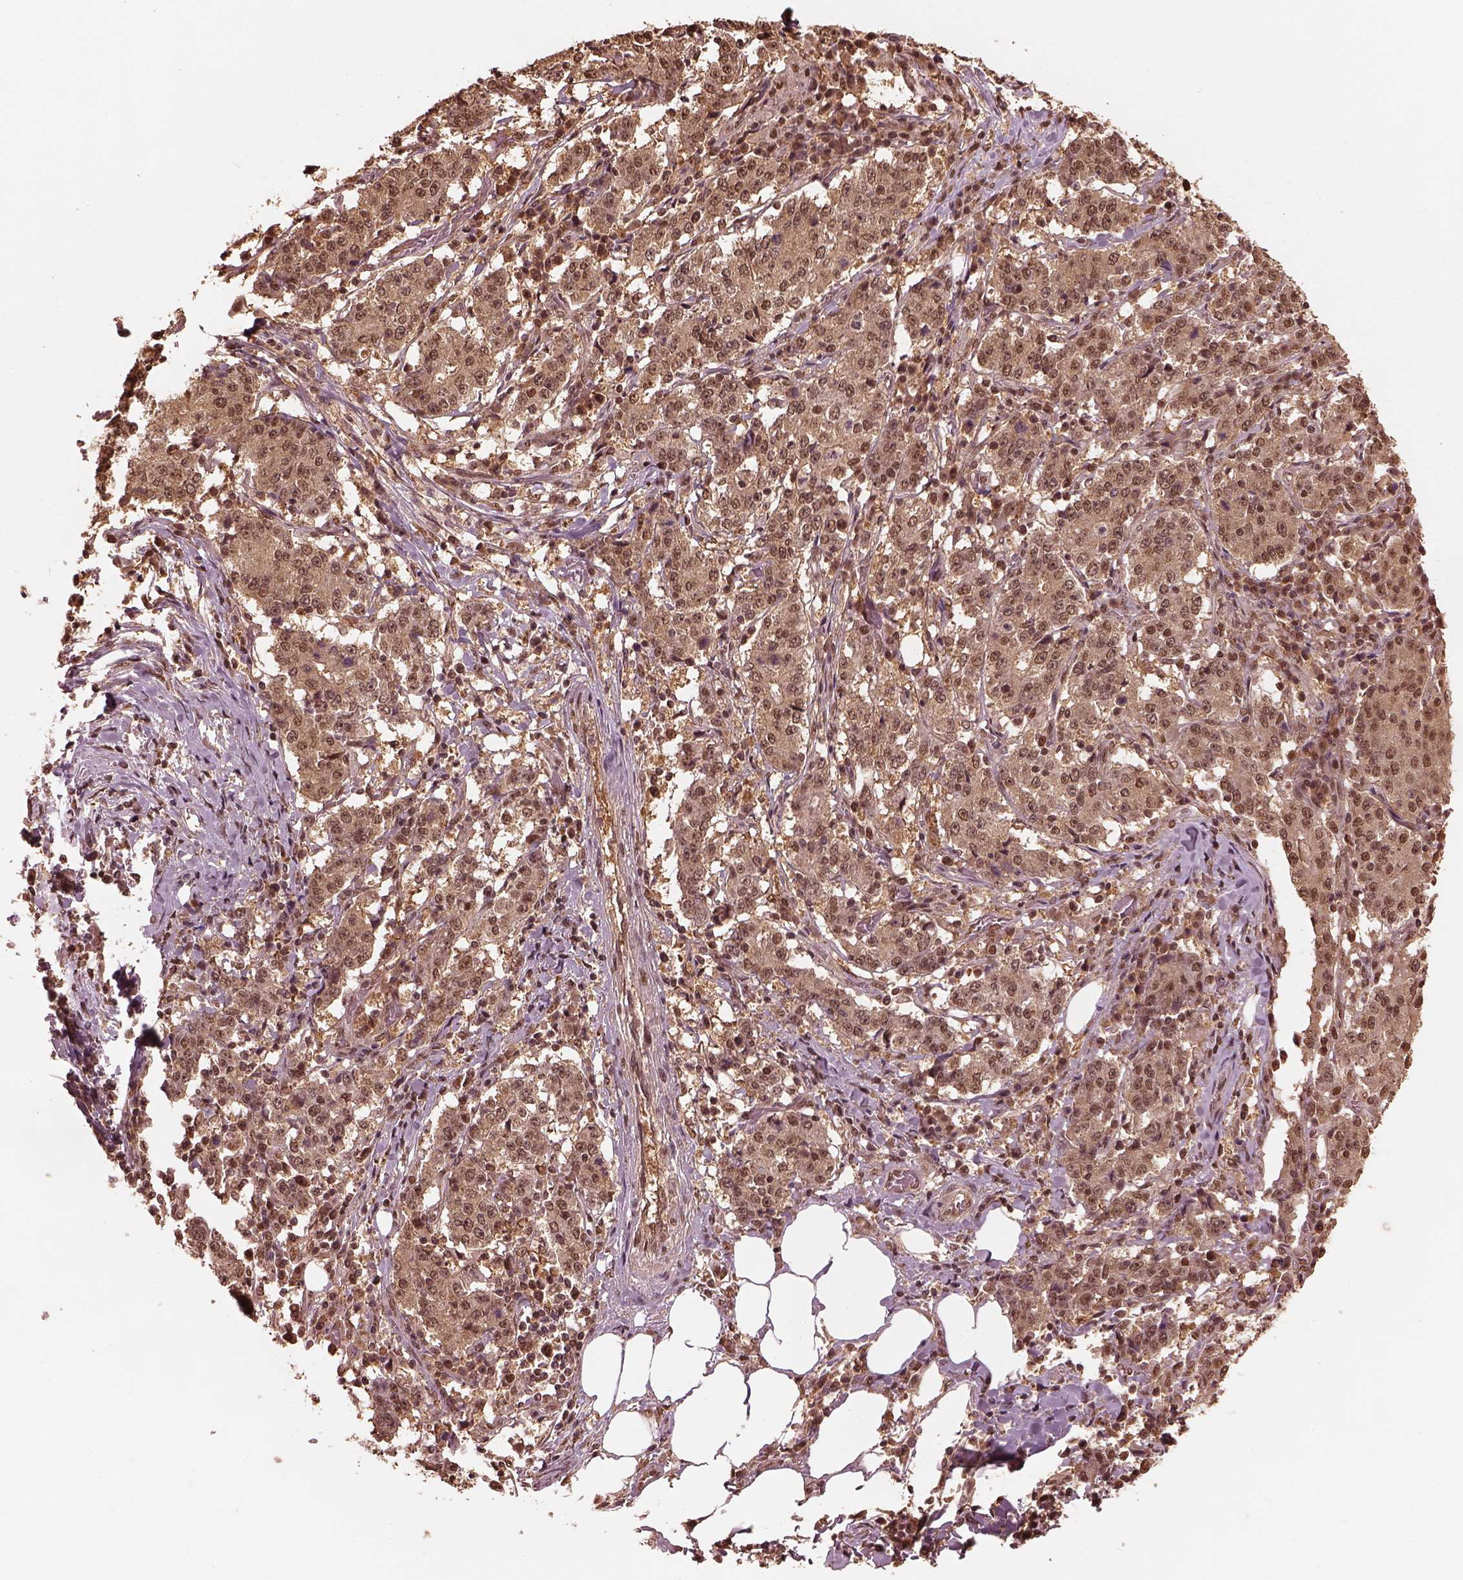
{"staining": {"intensity": "moderate", "quantity": "25%-75%", "location": "cytoplasmic/membranous,nuclear"}, "tissue": "stomach cancer", "cell_type": "Tumor cells", "image_type": "cancer", "snomed": [{"axis": "morphology", "description": "Adenocarcinoma, NOS"}, {"axis": "topography", "description": "Stomach"}], "caption": "Immunohistochemical staining of adenocarcinoma (stomach) displays moderate cytoplasmic/membranous and nuclear protein staining in about 25%-75% of tumor cells. (DAB (3,3'-diaminobenzidine) IHC with brightfield microscopy, high magnification).", "gene": "PSMC5", "patient": {"sex": "male", "age": 59}}